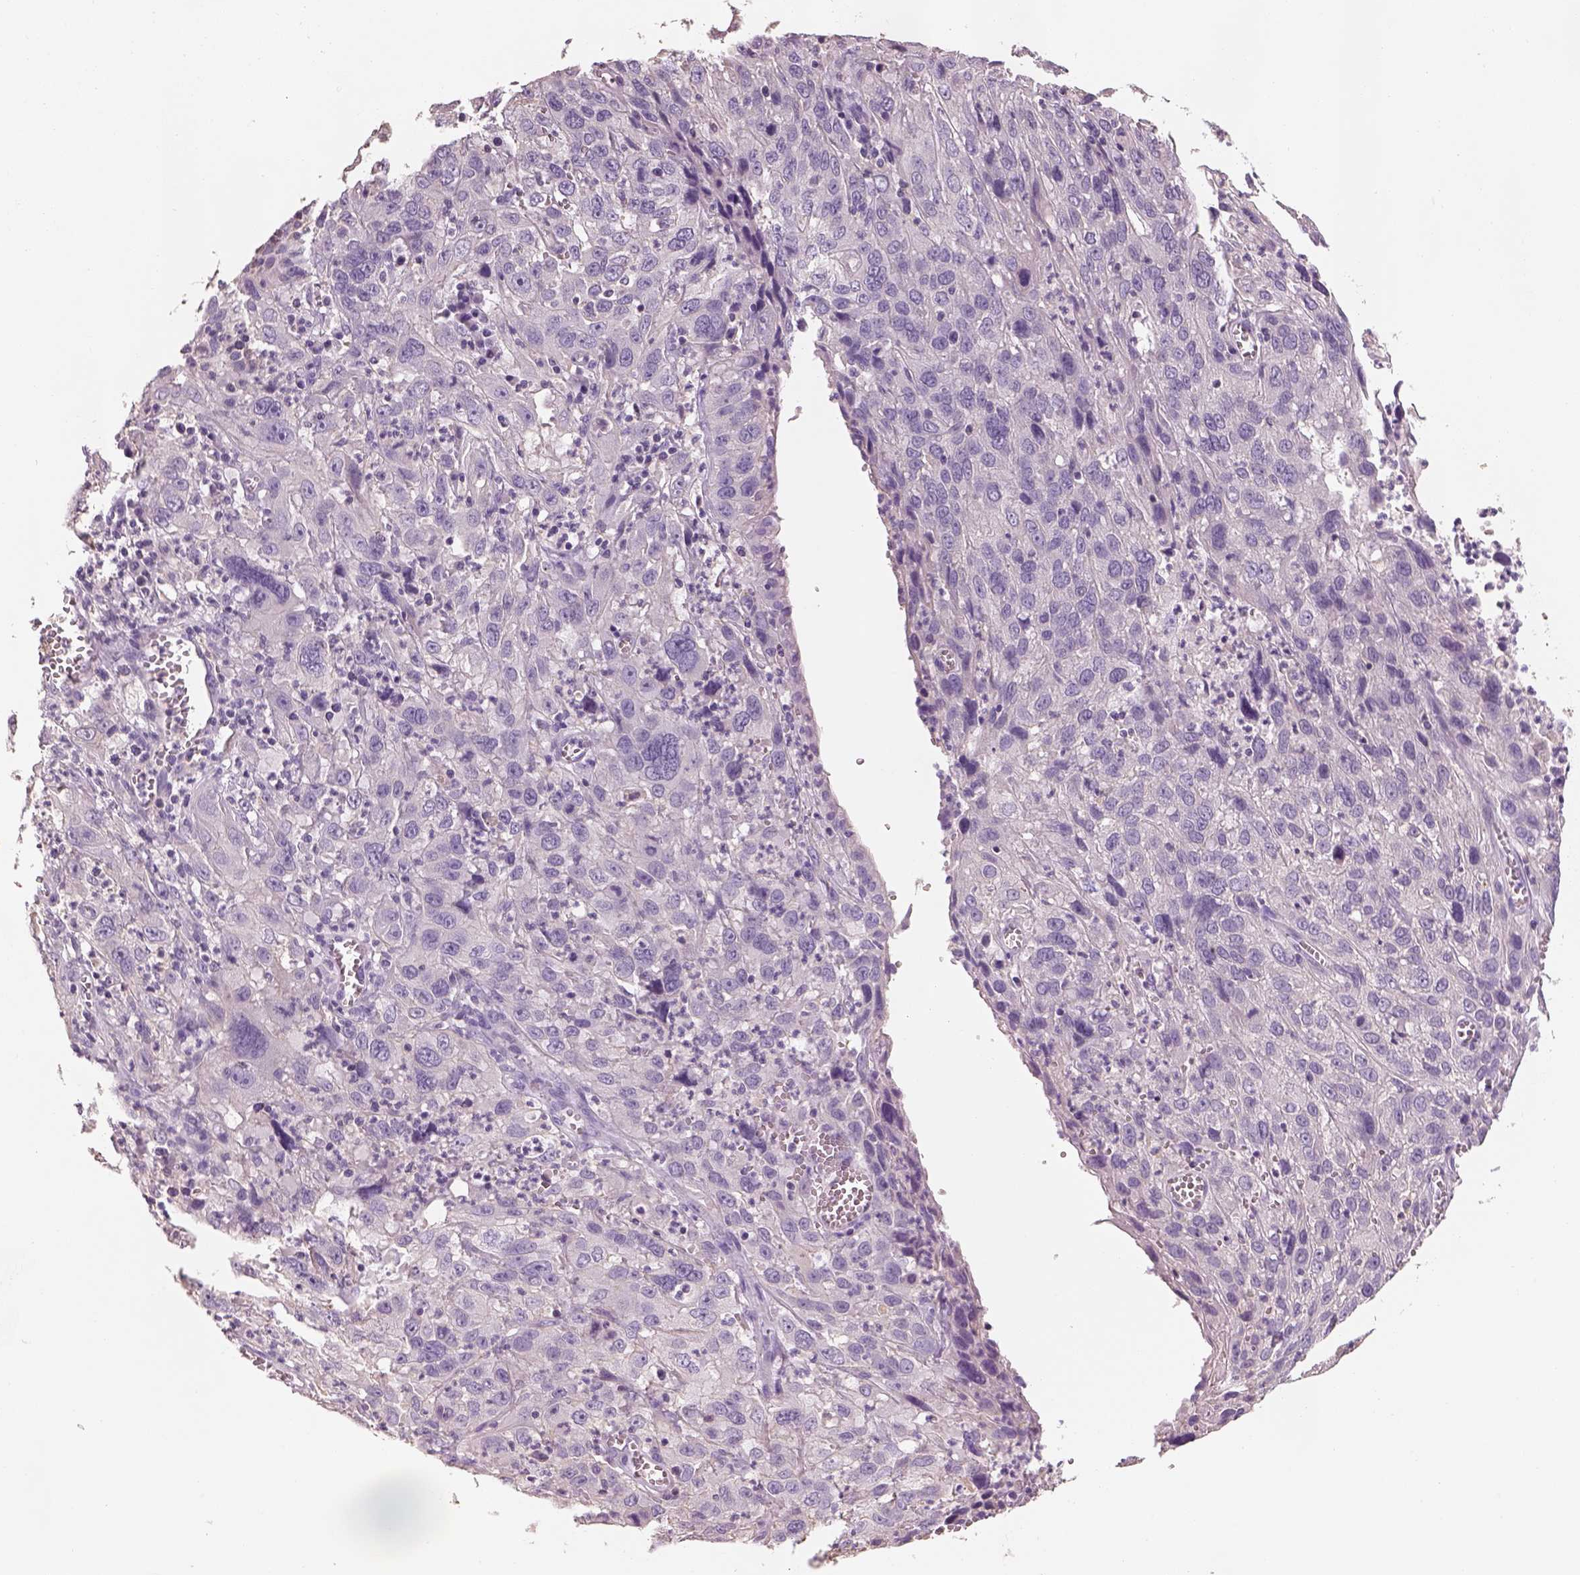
{"staining": {"intensity": "negative", "quantity": "none", "location": "none"}, "tissue": "cervical cancer", "cell_type": "Tumor cells", "image_type": "cancer", "snomed": [{"axis": "morphology", "description": "Squamous cell carcinoma, NOS"}, {"axis": "topography", "description": "Cervix"}], "caption": "The image displays no significant staining in tumor cells of cervical squamous cell carcinoma.", "gene": "OTUD6A", "patient": {"sex": "female", "age": 32}}